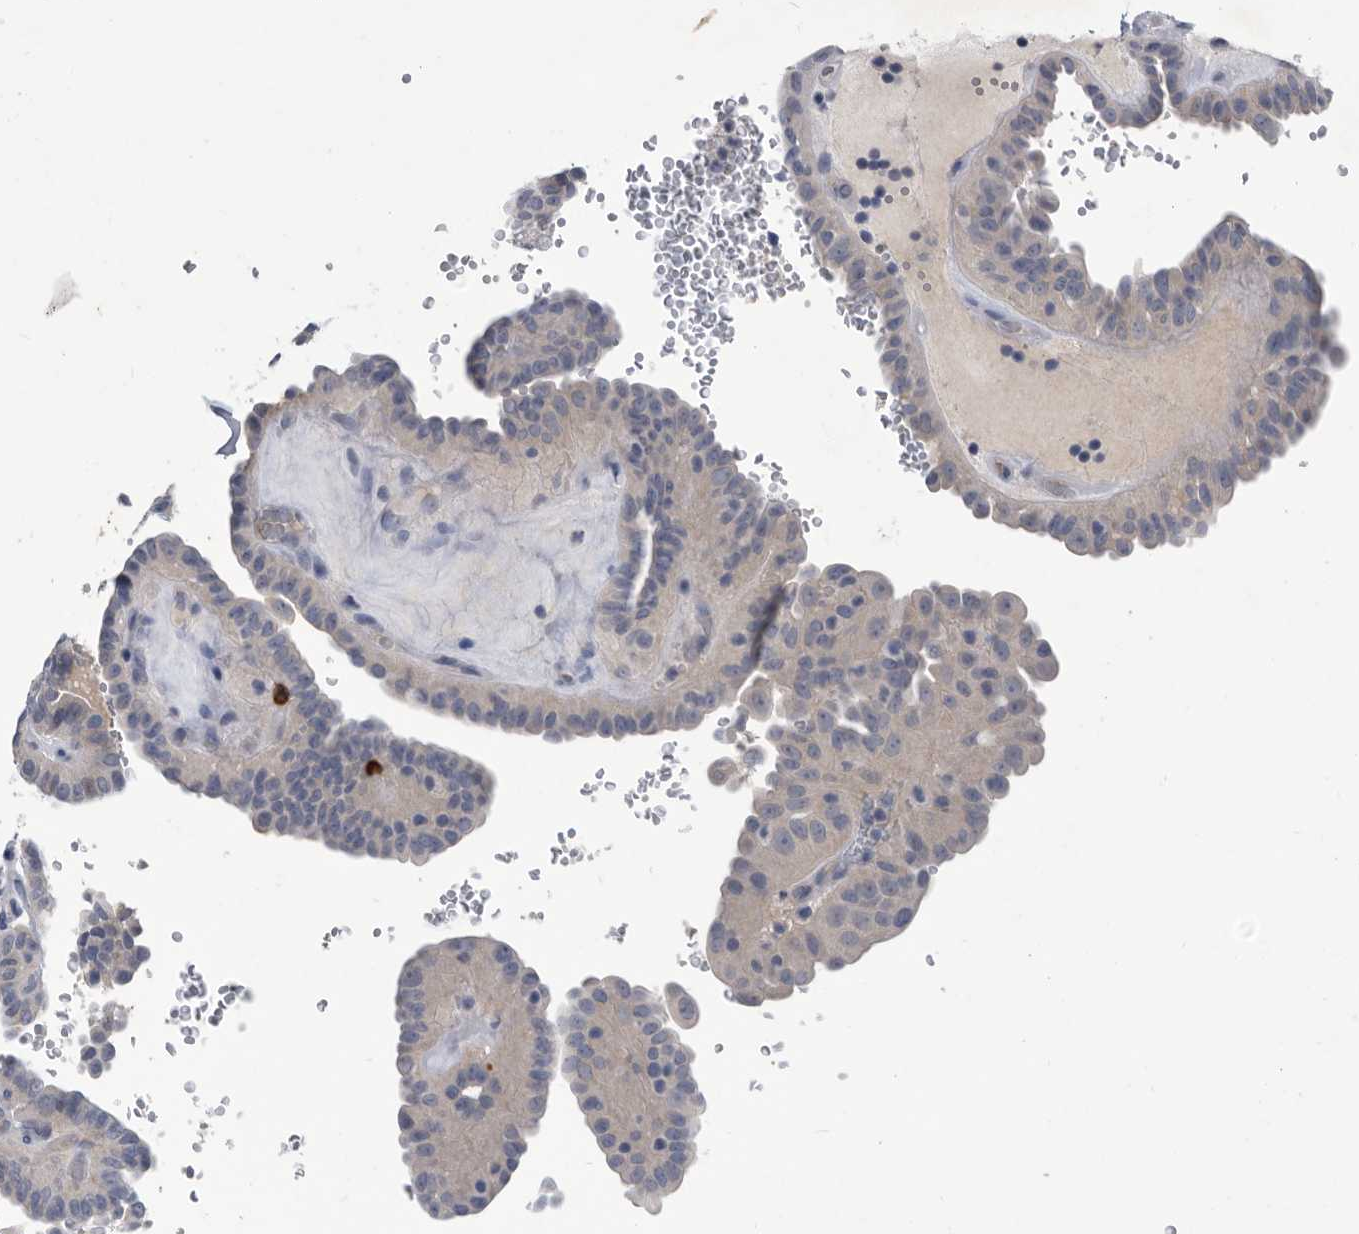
{"staining": {"intensity": "negative", "quantity": "none", "location": "none"}, "tissue": "thyroid cancer", "cell_type": "Tumor cells", "image_type": "cancer", "snomed": [{"axis": "morphology", "description": "Papillary adenocarcinoma, NOS"}, {"axis": "topography", "description": "Thyroid gland"}], "caption": "Micrograph shows no significant protein expression in tumor cells of papillary adenocarcinoma (thyroid).", "gene": "BTBD6", "patient": {"sex": "male", "age": 77}}